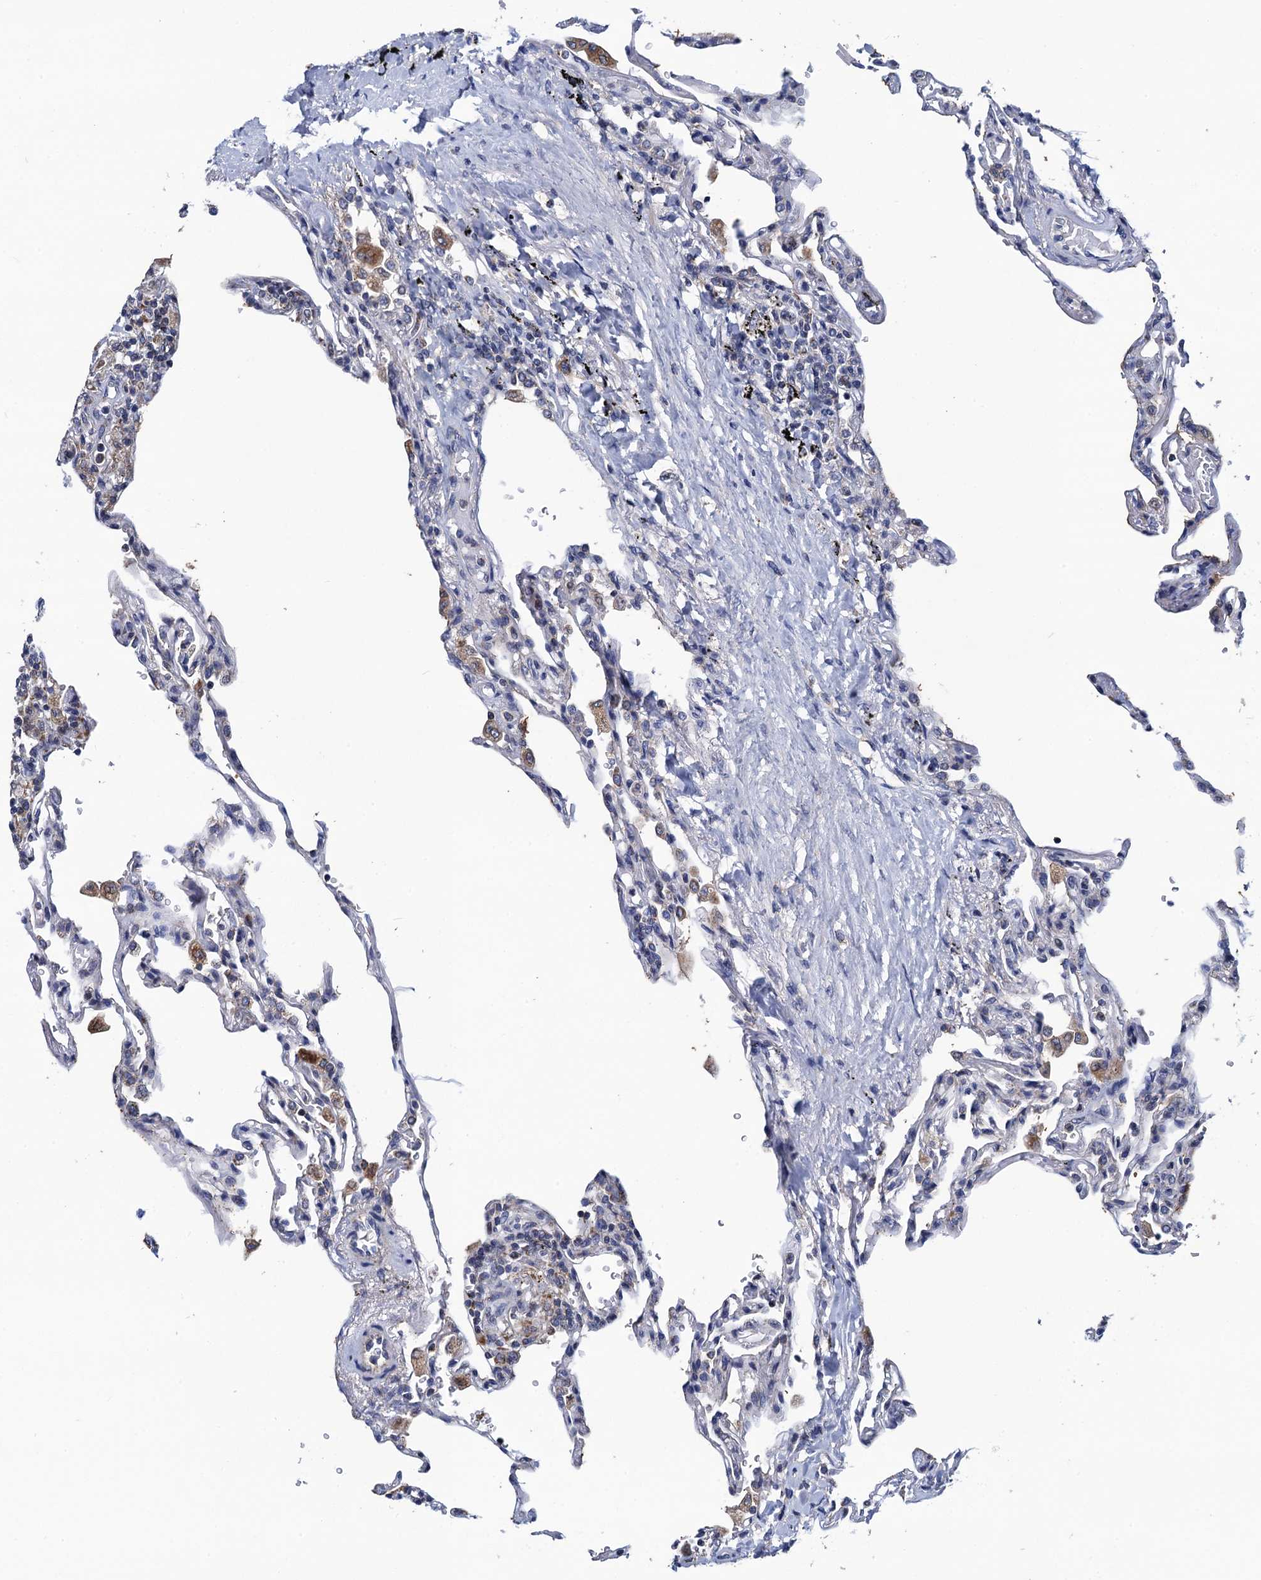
{"staining": {"intensity": "negative", "quantity": "none", "location": "none"}, "tissue": "lung", "cell_type": "Alveolar cells", "image_type": "normal", "snomed": [{"axis": "morphology", "description": "Normal tissue, NOS"}, {"axis": "topography", "description": "Lung"}], "caption": "IHC photomicrograph of benign lung: human lung stained with DAB (3,3'-diaminobenzidine) demonstrates no significant protein staining in alveolar cells. (DAB immunohistochemistry visualized using brightfield microscopy, high magnification).", "gene": "PTCD3", "patient": {"sex": "male", "age": 59}}